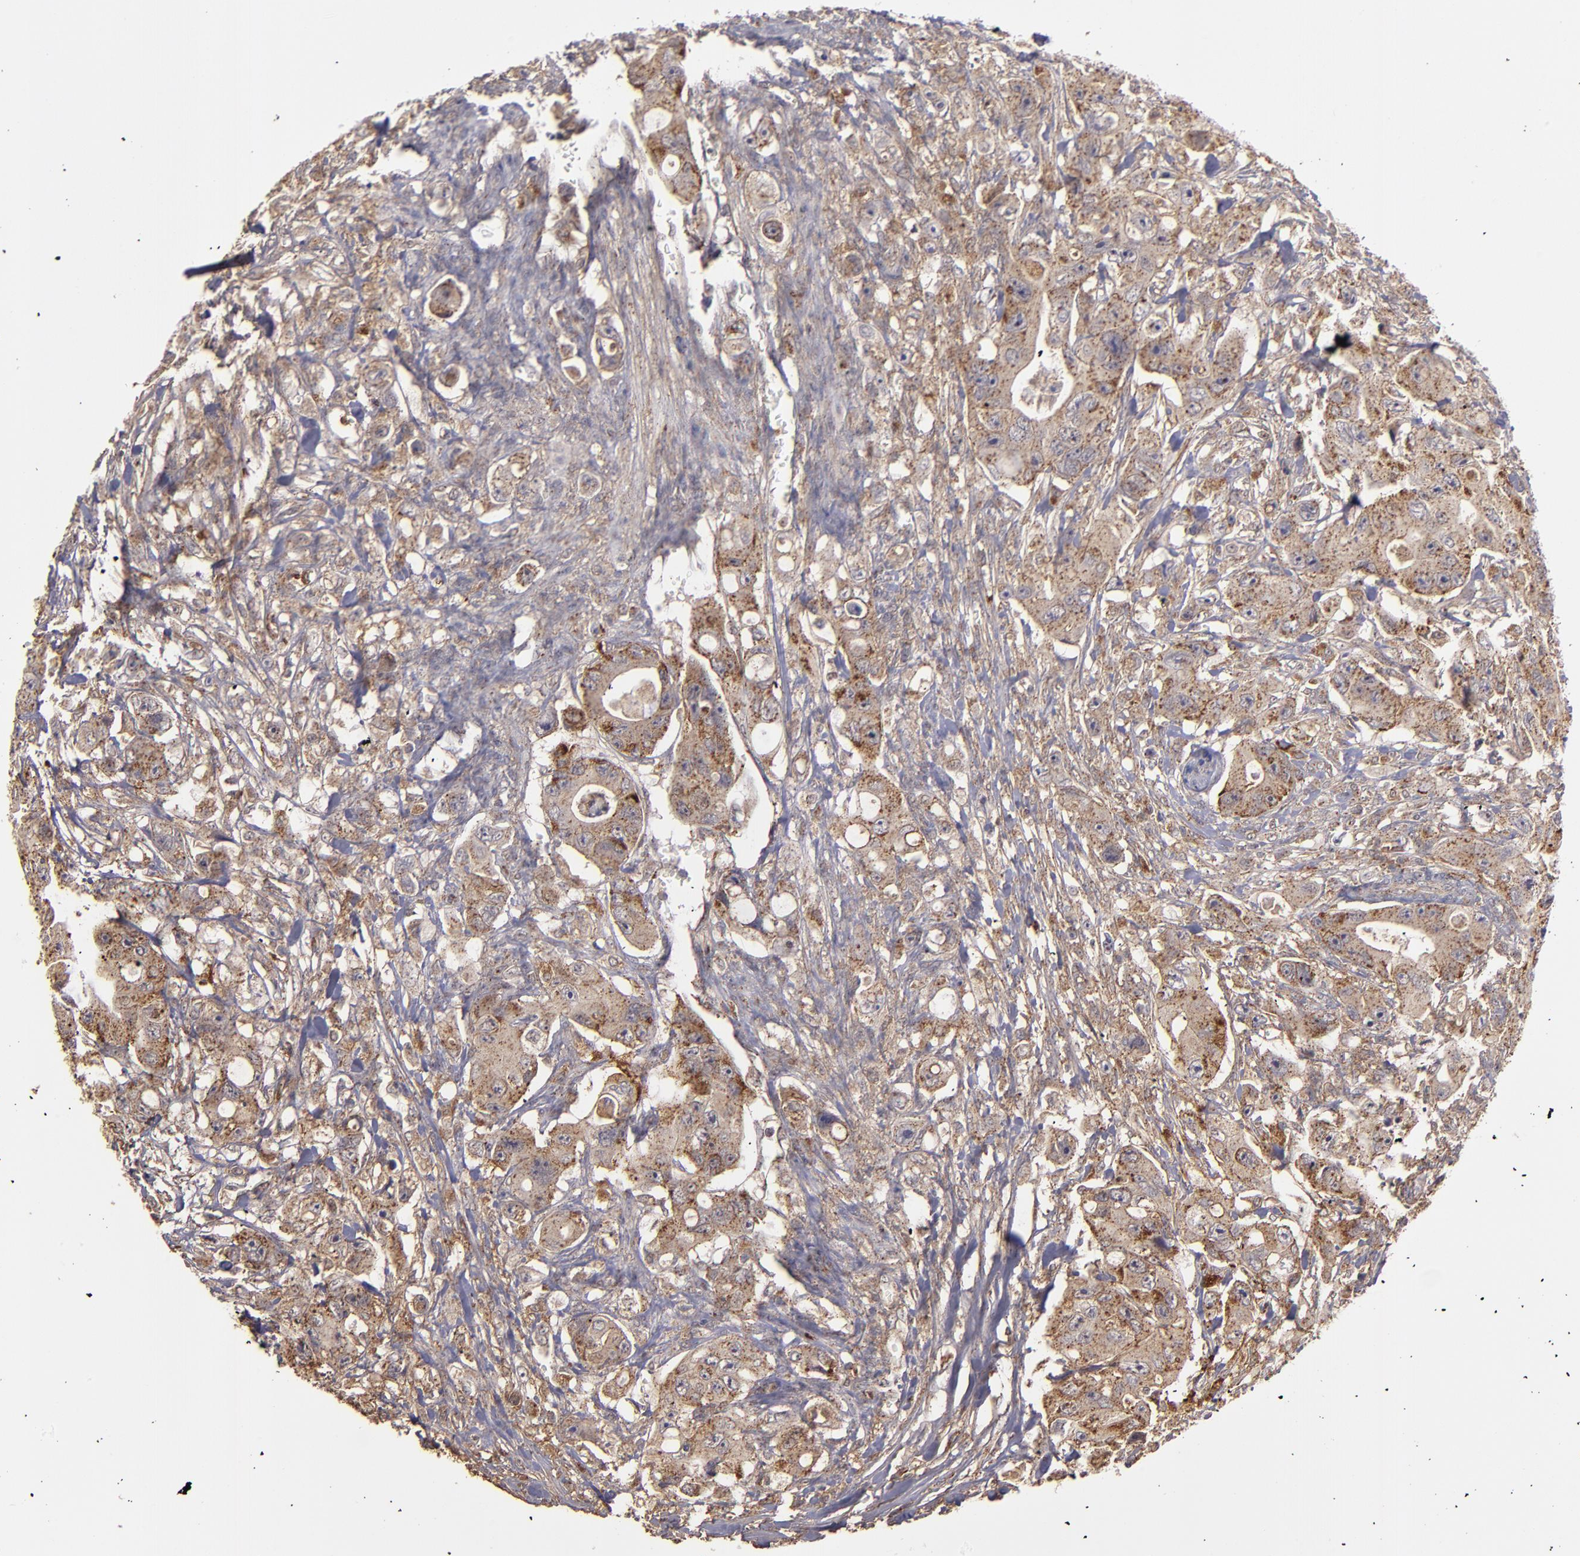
{"staining": {"intensity": "moderate", "quantity": ">75%", "location": "cytoplasmic/membranous"}, "tissue": "colorectal cancer", "cell_type": "Tumor cells", "image_type": "cancer", "snomed": [{"axis": "morphology", "description": "Adenocarcinoma, NOS"}, {"axis": "topography", "description": "Colon"}], "caption": "Human adenocarcinoma (colorectal) stained for a protein (brown) reveals moderate cytoplasmic/membranous positive positivity in about >75% of tumor cells.", "gene": "ZFYVE1", "patient": {"sex": "female", "age": 46}}